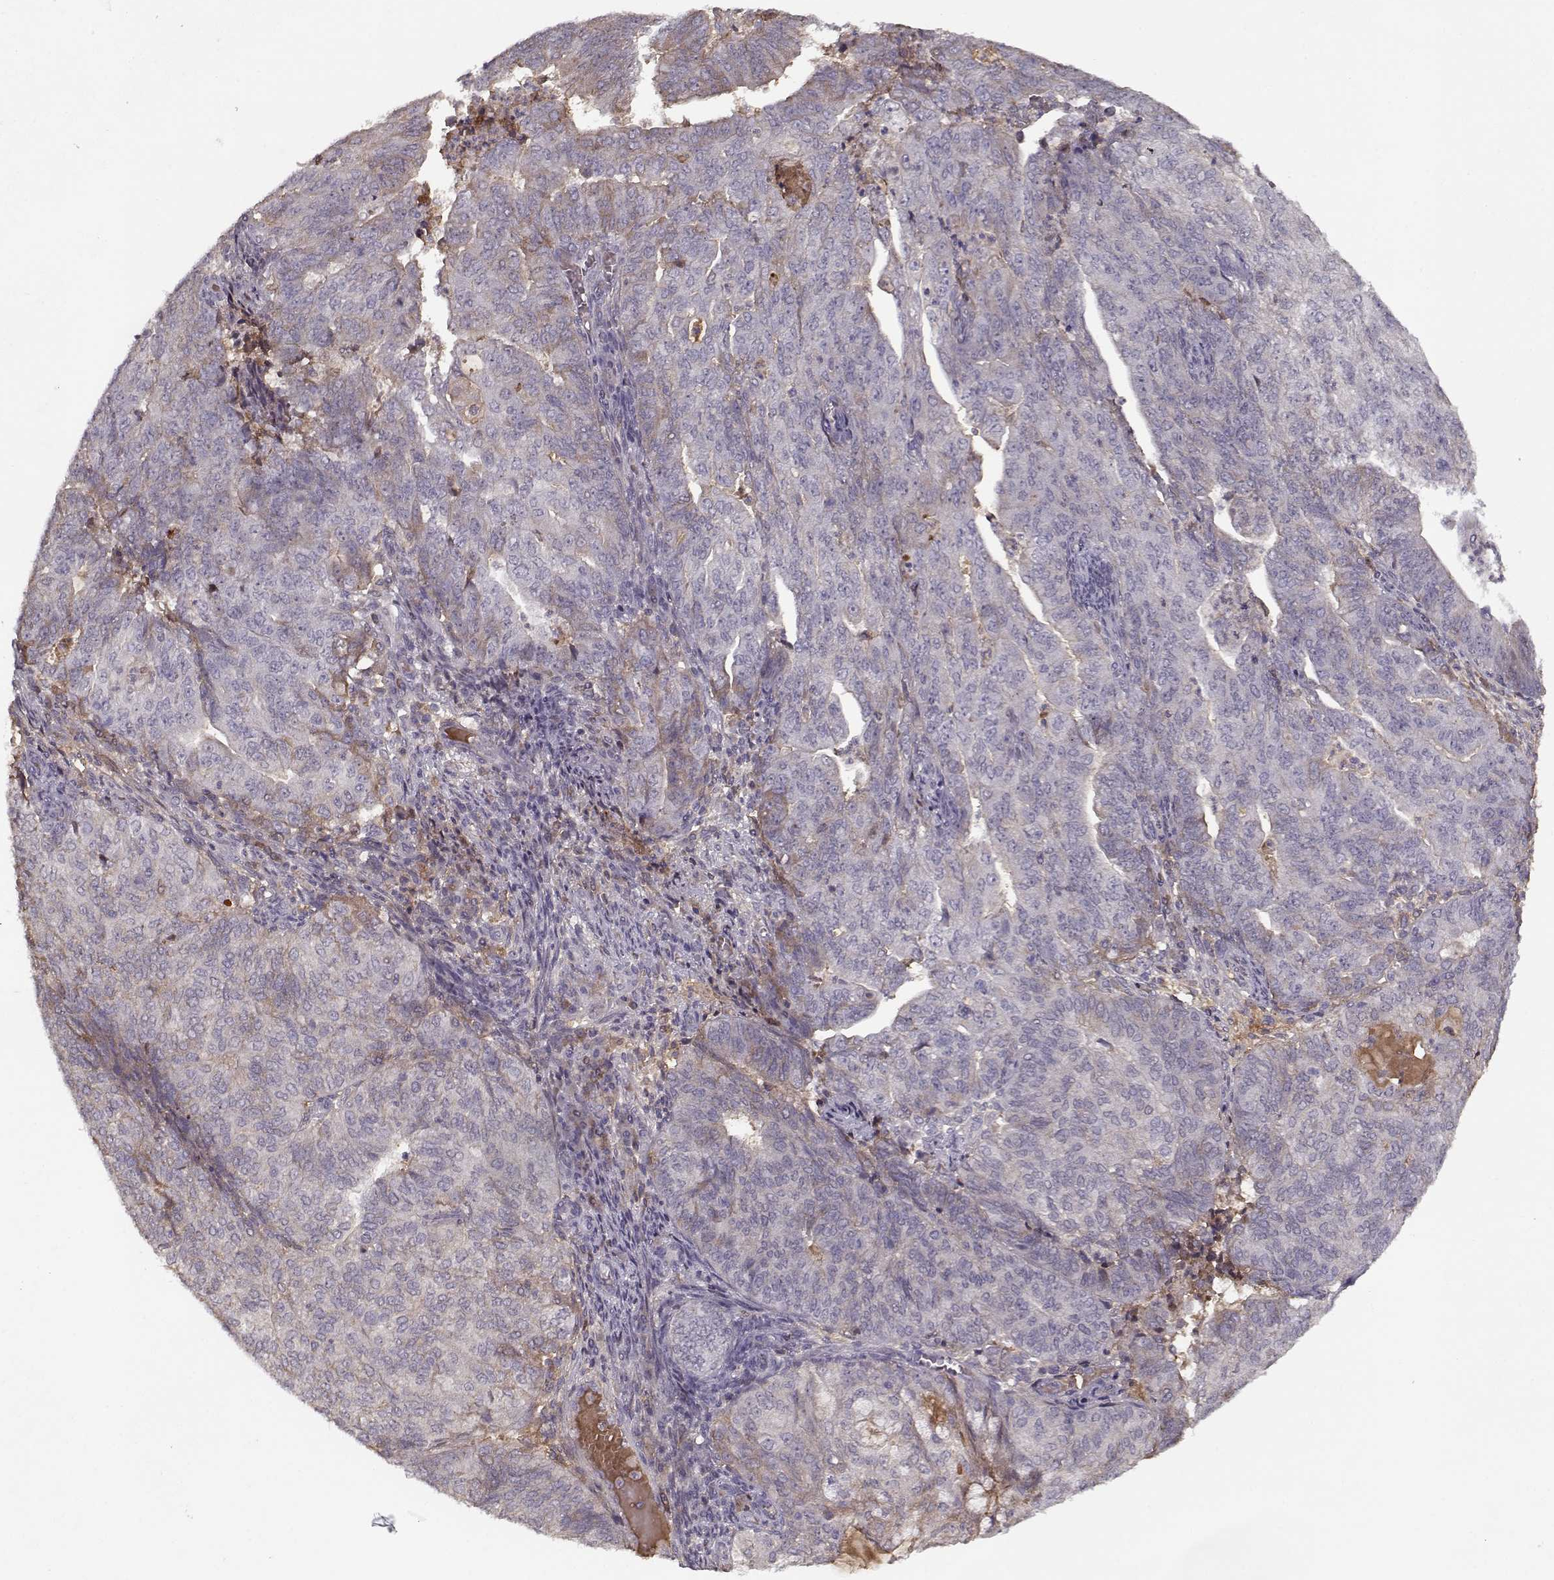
{"staining": {"intensity": "weak", "quantity": "<25%", "location": "cytoplasmic/membranous"}, "tissue": "endometrial cancer", "cell_type": "Tumor cells", "image_type": "cancer", "snomed": [{"axis": "morphology", "description": "Adenocarcinoma, NOS"}, {"axis": "topography", "description": "Endometrium"}], "caption": "Histopathology image shows no protein positivity in tumor cells of adenocarcinoma (endometrial) tissue.", "gene": "AFM", "patient": {"sex": "female", "age": 82}}